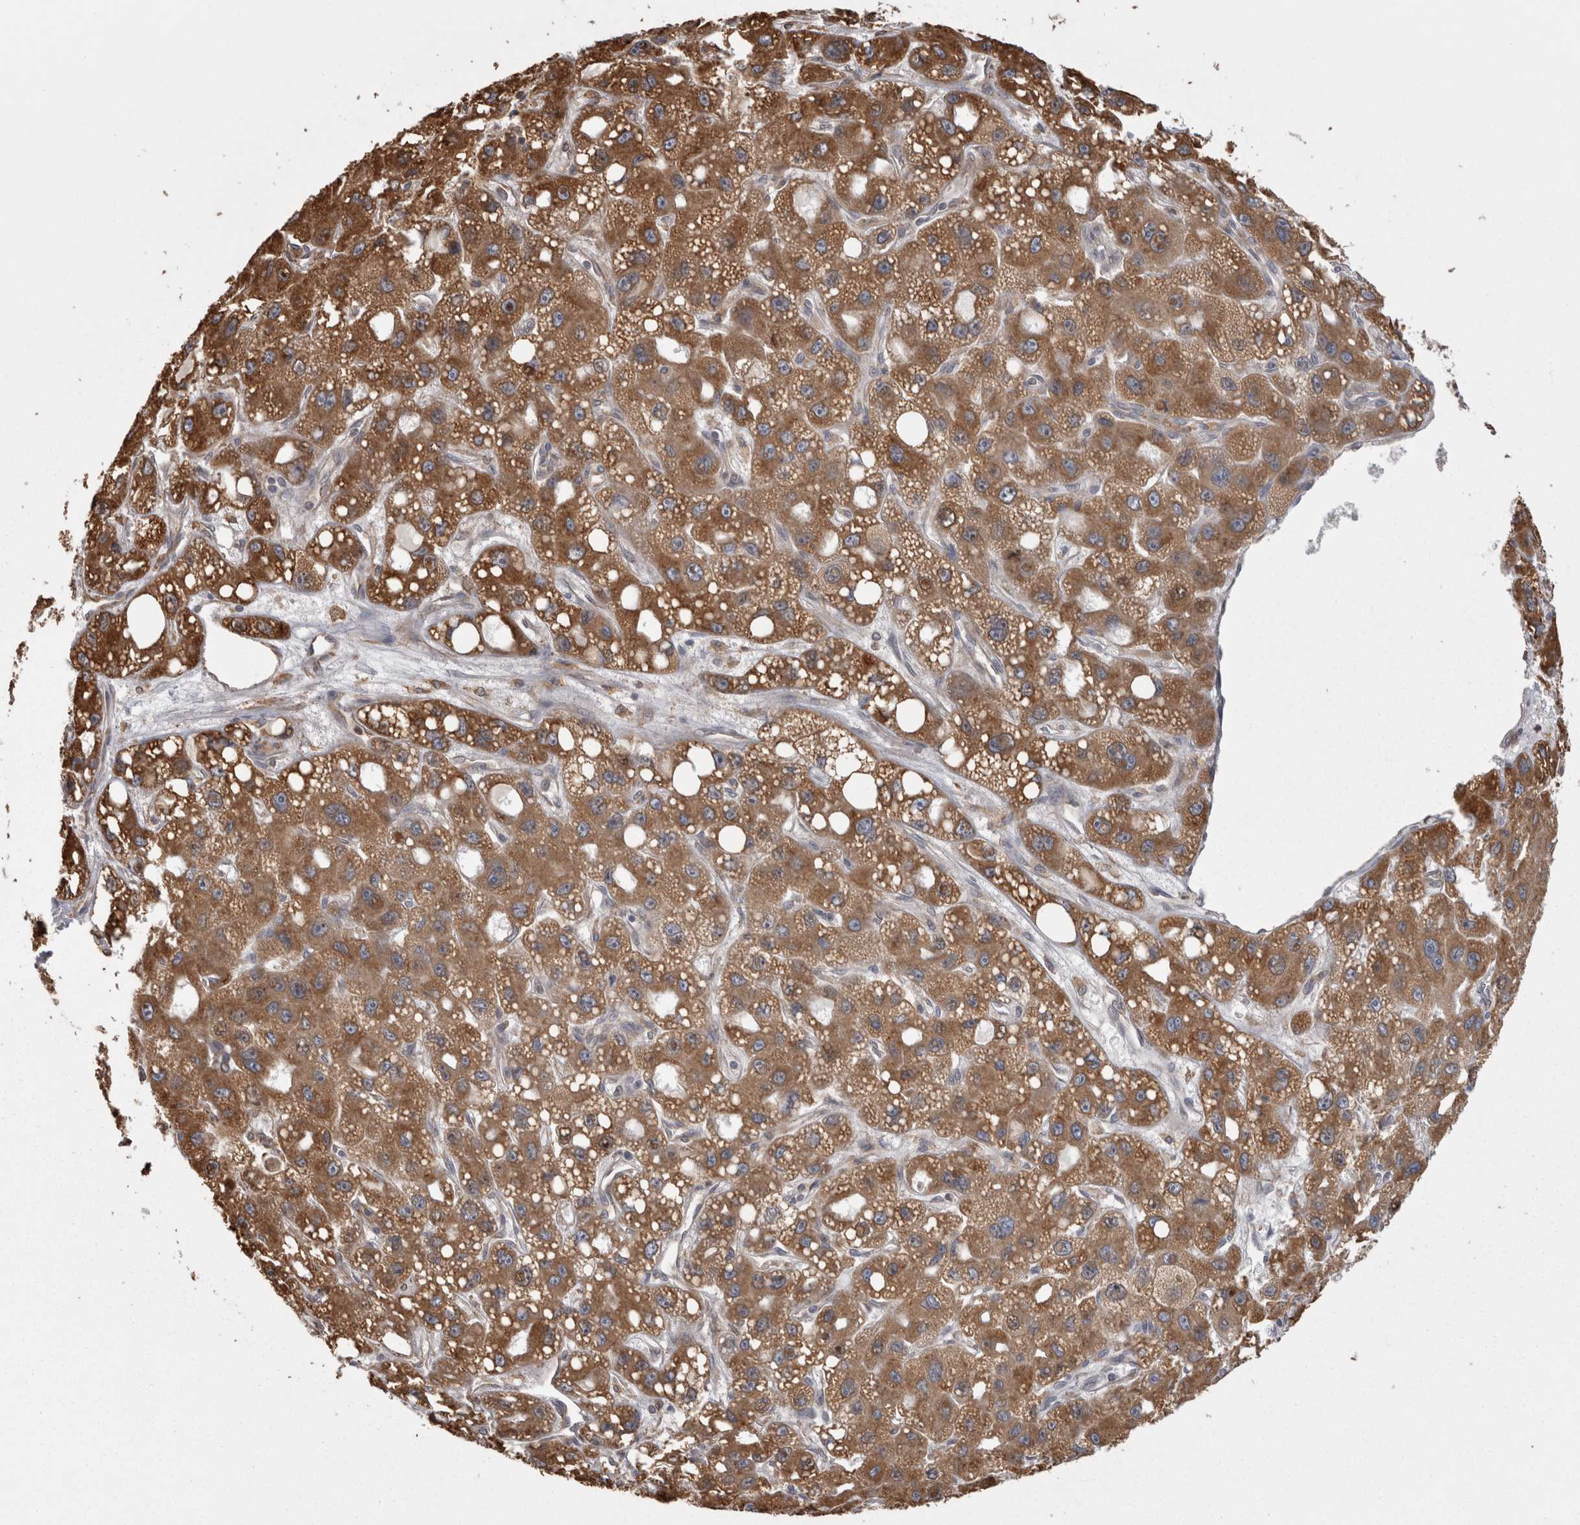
{"staining": {"intensity": "strong", "quantity": ">75%", "location": "cytoplasmic/membranous"}, "tissue": "liver cancer", "cell_type": "Tumor cells", "image_type": "cancer", "snomed": [{"axis": "morphology", "description": "Carcinoma, Hepatocellular, NOS"}, {"axis": "topography", "description": "Liver"}], "caption": "This micrograph demonstrates liver cancer (hepatocellular carcinoma) stained with IHC to label a protein in brown. The cytoplasmic/membranous of tumor cells show strong positivity for the protein. Nuclei are counter-stained blue.", "gene": "PON2", "patient": {"sex": "male", "age": 55}}